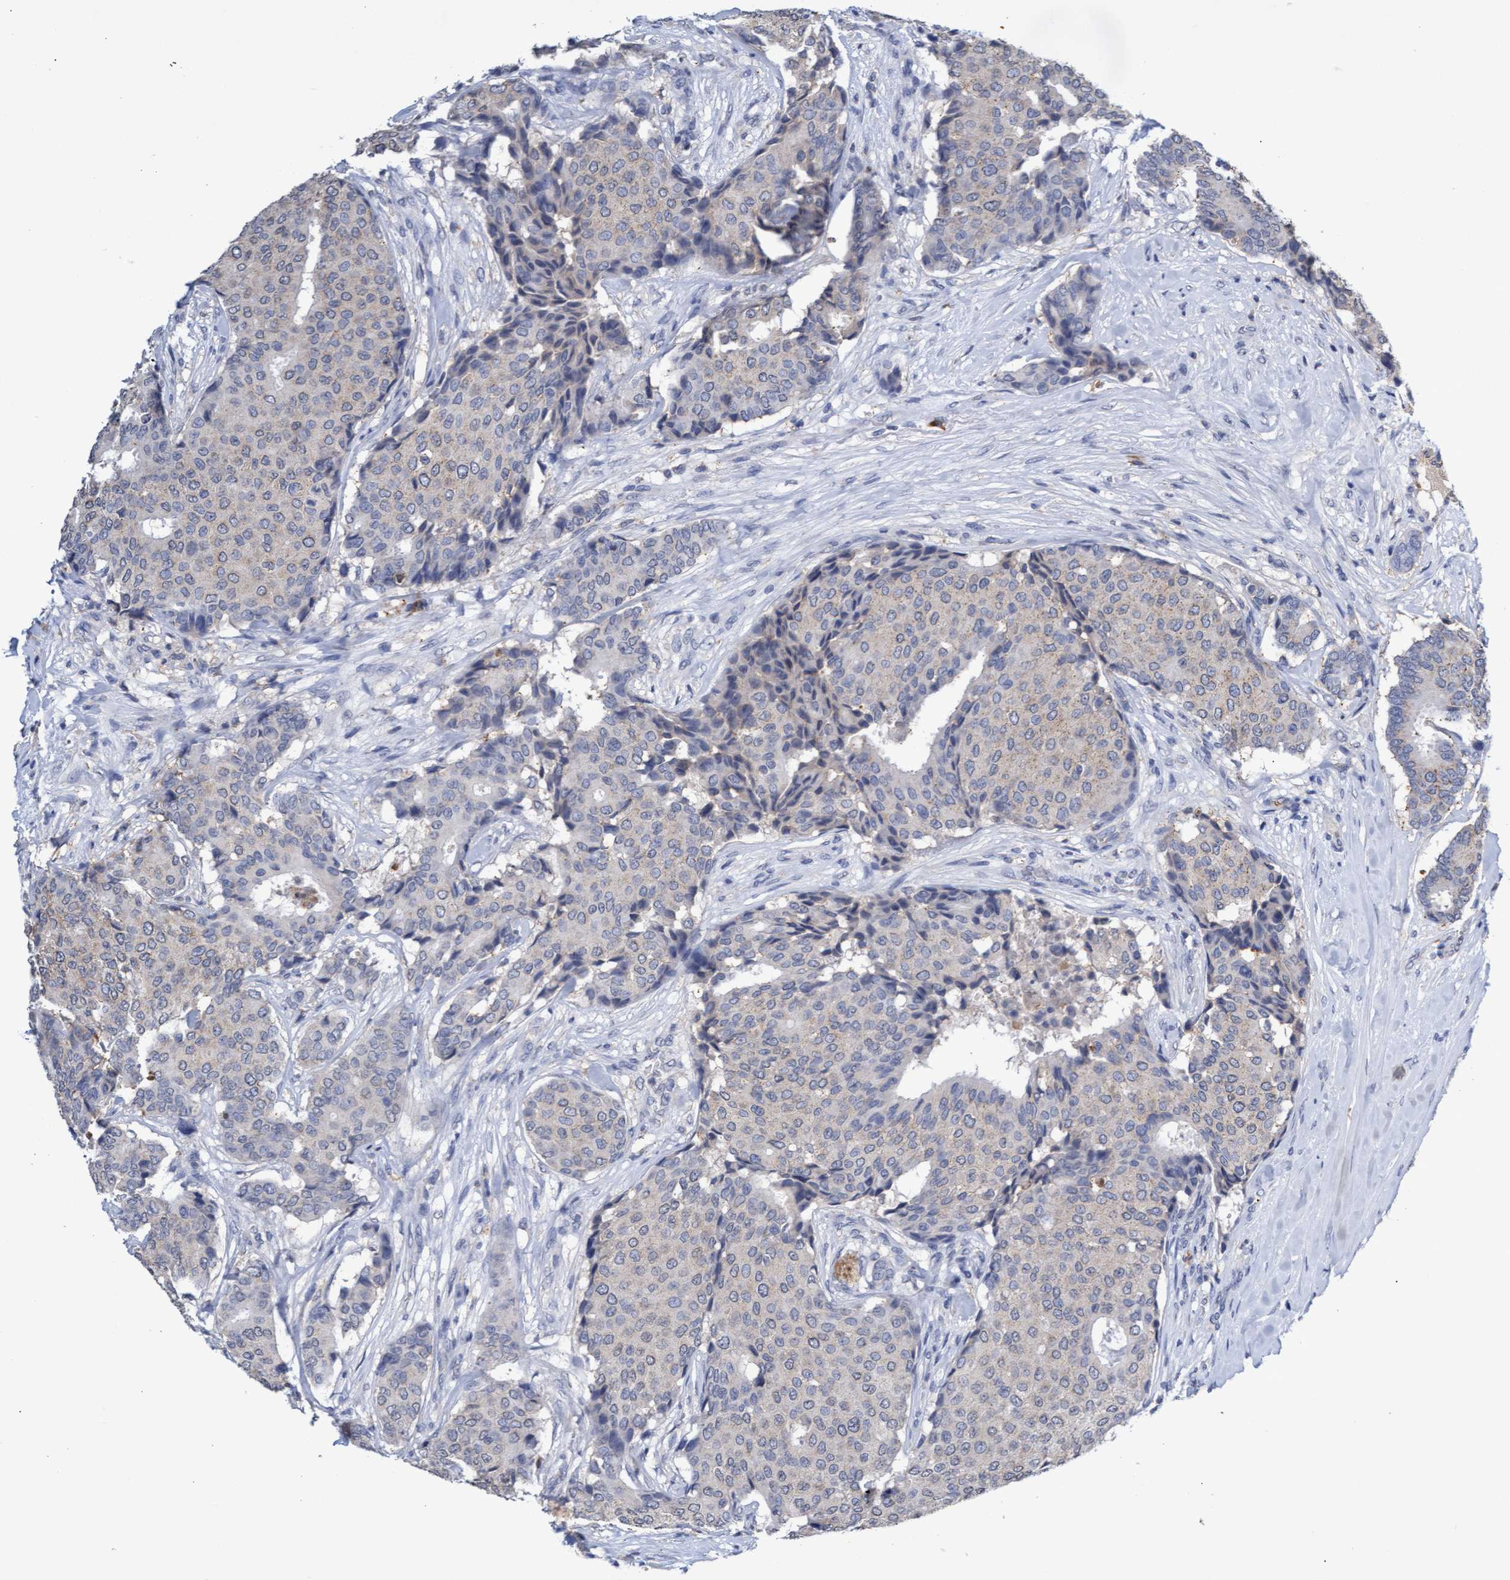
{"staining": {"intensity": "negative", "quantity": "none", "location": "none"}, "tissue": "breast cancer", "cell_type": "Tumor cells", "image_type": "cancer", "snomed": [{"axis": "morphology", "description": "Duct carcinoma"}, {"axis": "topography", "description": "Breast"}], "caption": "Immunohistochemistry histopathology image of neoplastic tissue: human breast cancer stained with DAB exhibits no significant protein positivity in tumor cells.", "gene": "GPR39", "patient": {"sex": "female", "age": 75}}